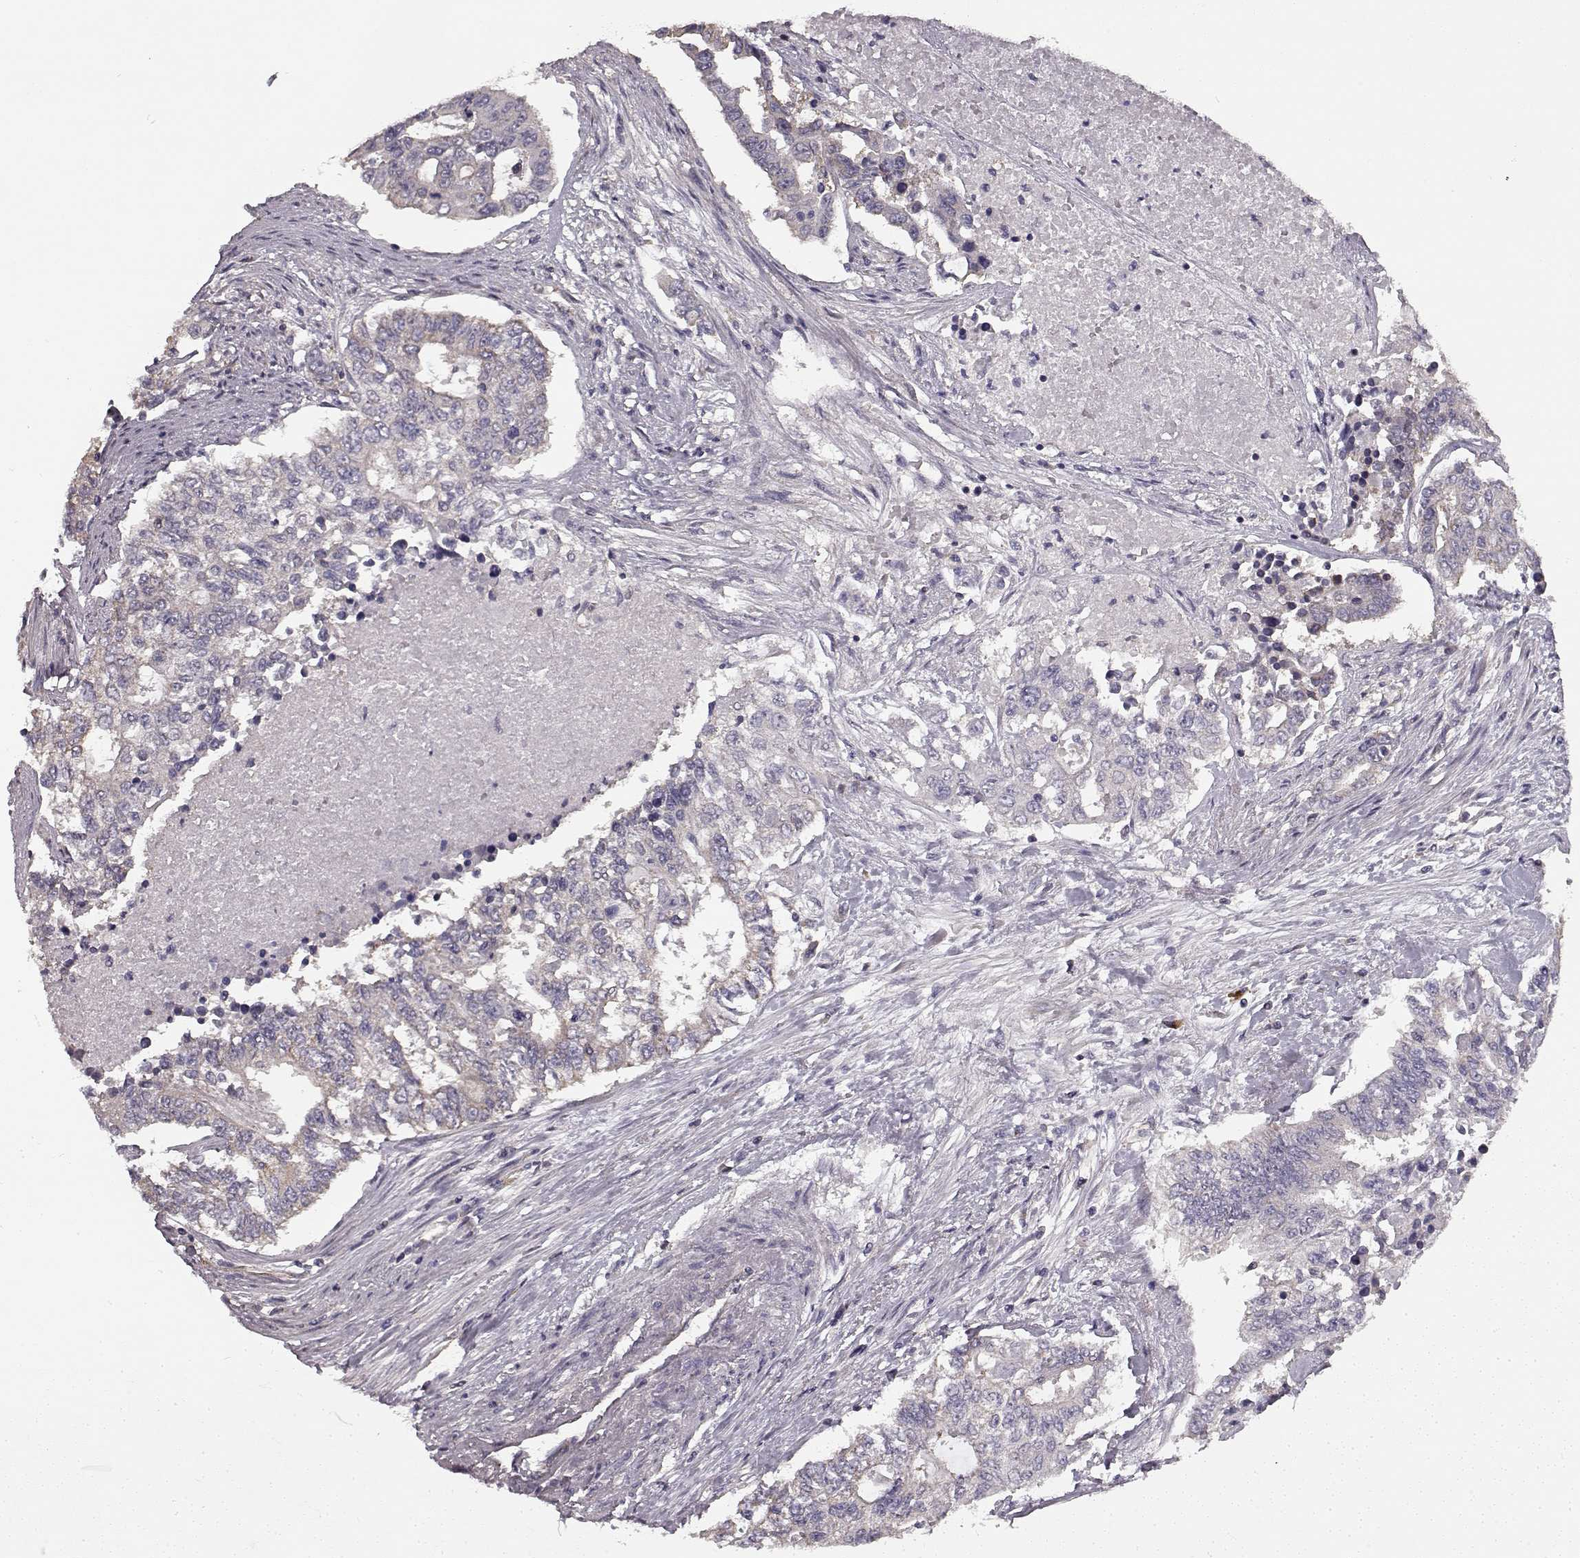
{"staining": {"intensity": "negative", "quantity": "none", "location": "none"}, "tissue": "endometrial cancer", "cell_type": "Tumor cells", "image_type": "cancer", "snomed": [{"axis": "morphology", "description": "Adenocarcinoma, NOS"}, {"axis": "topography", "description": "Uterus"}], "caption": "Micrograph shows no significant protein positivity in tumor cells of endometrial adenocarcinoma.", "gene": "ERBB3", "patient": {"sex": "female", "age": 59}}